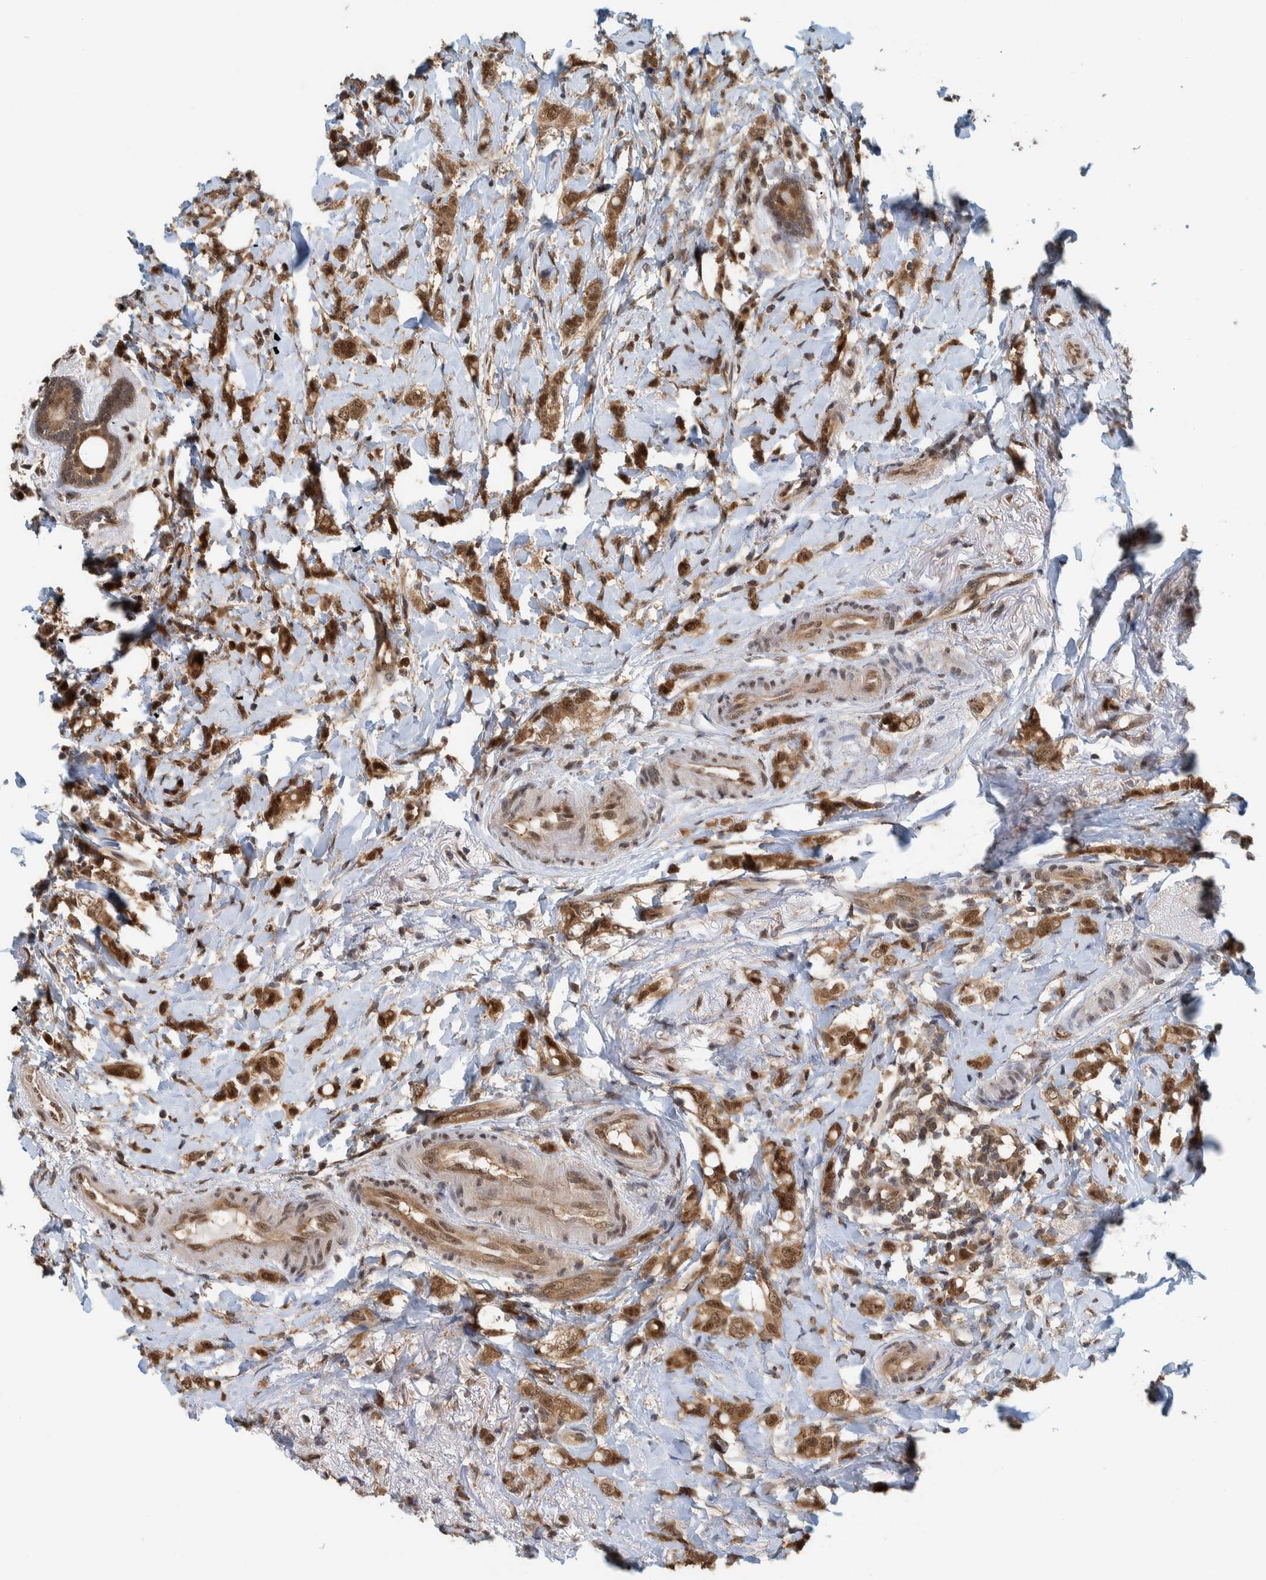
{"staining": {"intensity": "moderate", "quantity": ">75%", "location": "cytoplasmic/membranous,nuclear"}, "tissue": "breast cancer", "cell_type": "Tumor cells", "image_type": "cancer", "snomed": [{"axis": "morphology", "description": "Normal tissue, NOS"}, {"axis": "morphology", "description": "Lobular carcinoma"}, {"axis": "topography", "description": "Breast"}], "caption": "Human breast cancer (lobular carcinoma) stained with a protein marker reveals moderate staining in tumor cells.", "gene": "COPS3", "patient": {"sex": "female", "age": 47}}